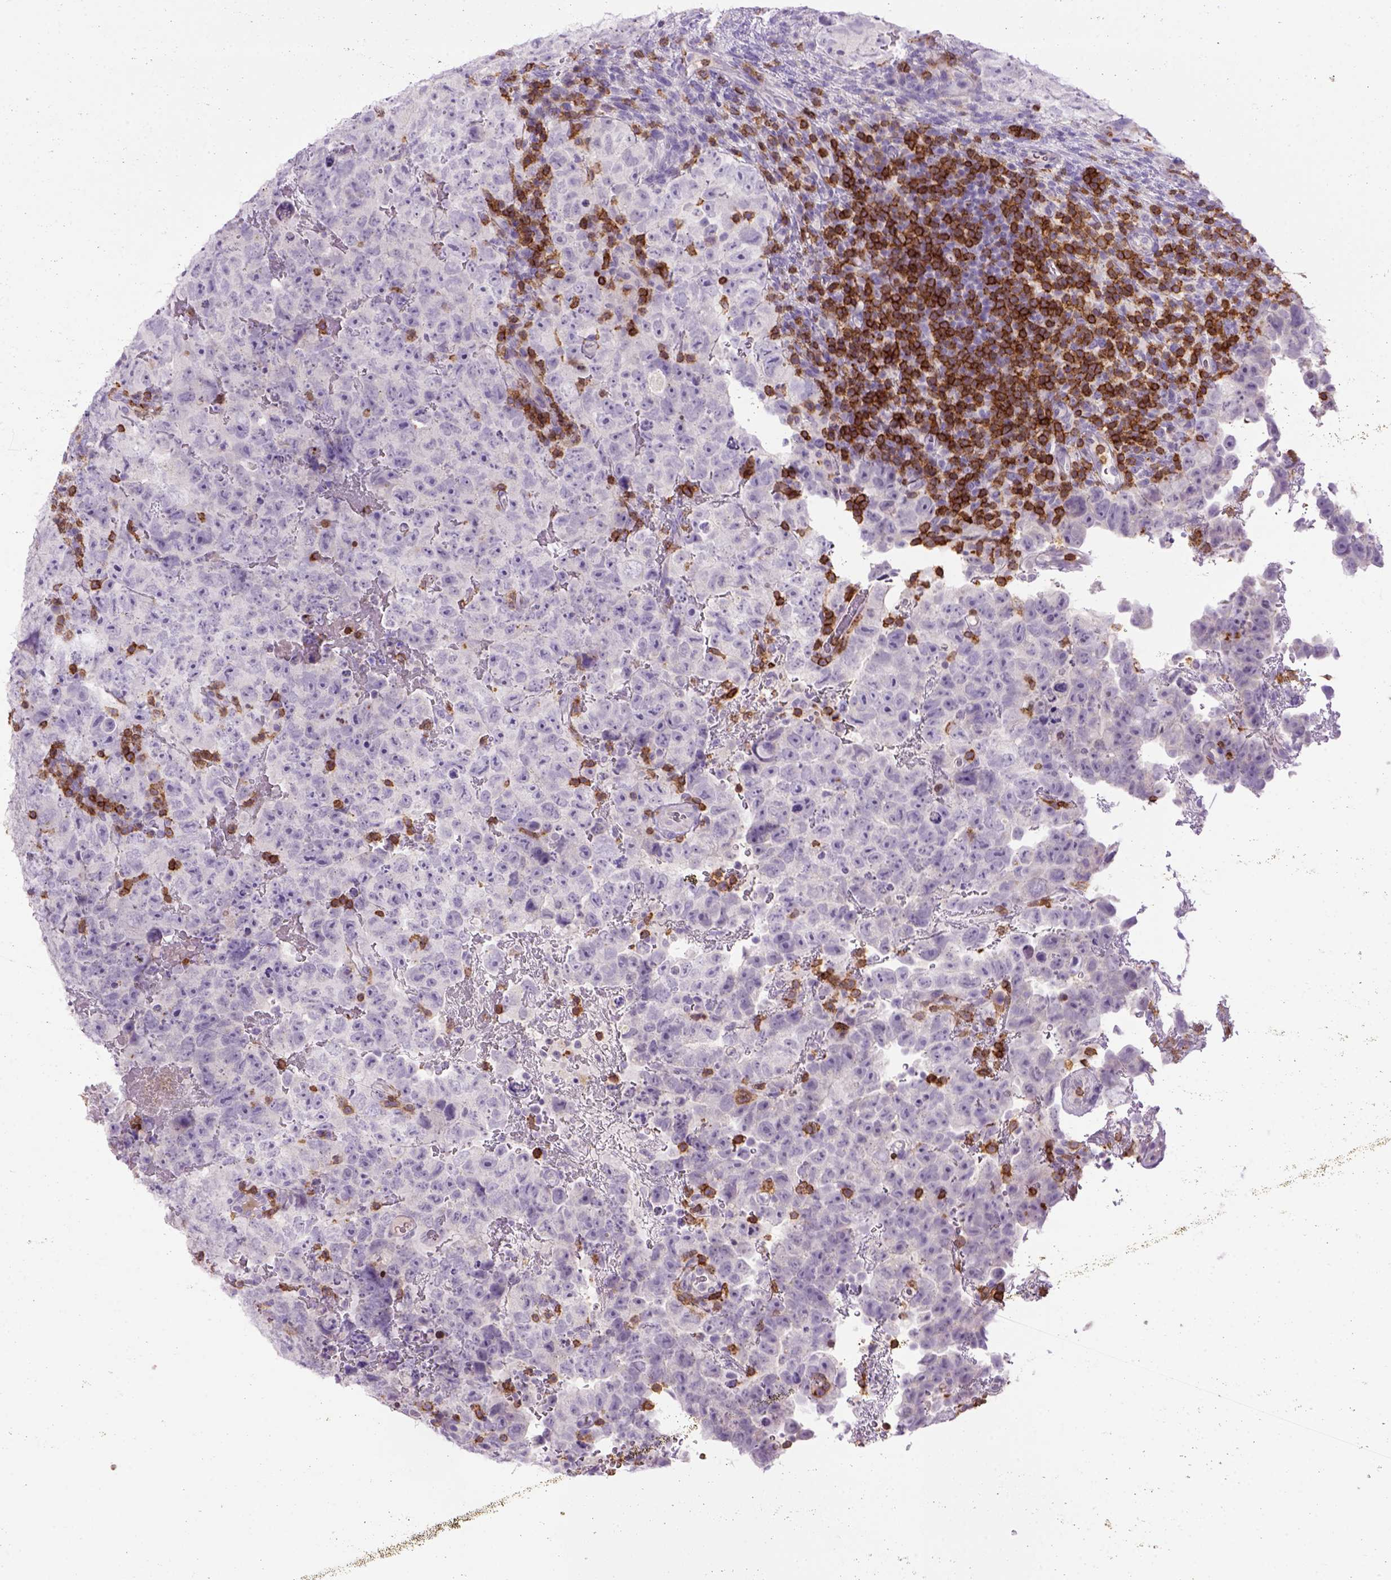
{"staining": {"intensity": "negative", "quantity": "none", "location": "none"}, "tissue": "testis cancer", "cell_type": "Tumor cells", "image_type": "cancer", "snomed": [{"axis": "morphology", "description": "Carcinoma, Embryonal, NOS"}, {"axis": "topography", "description": "Testis"}], "caption": "The immunohistochemistry (IHC) image has no significant positivity in tumor cells of testis embryonal carcinoma tissue. Nuclei are stained in blue.", "gene": "CD3E", "patient": {"sex": "male", "age": 24}}